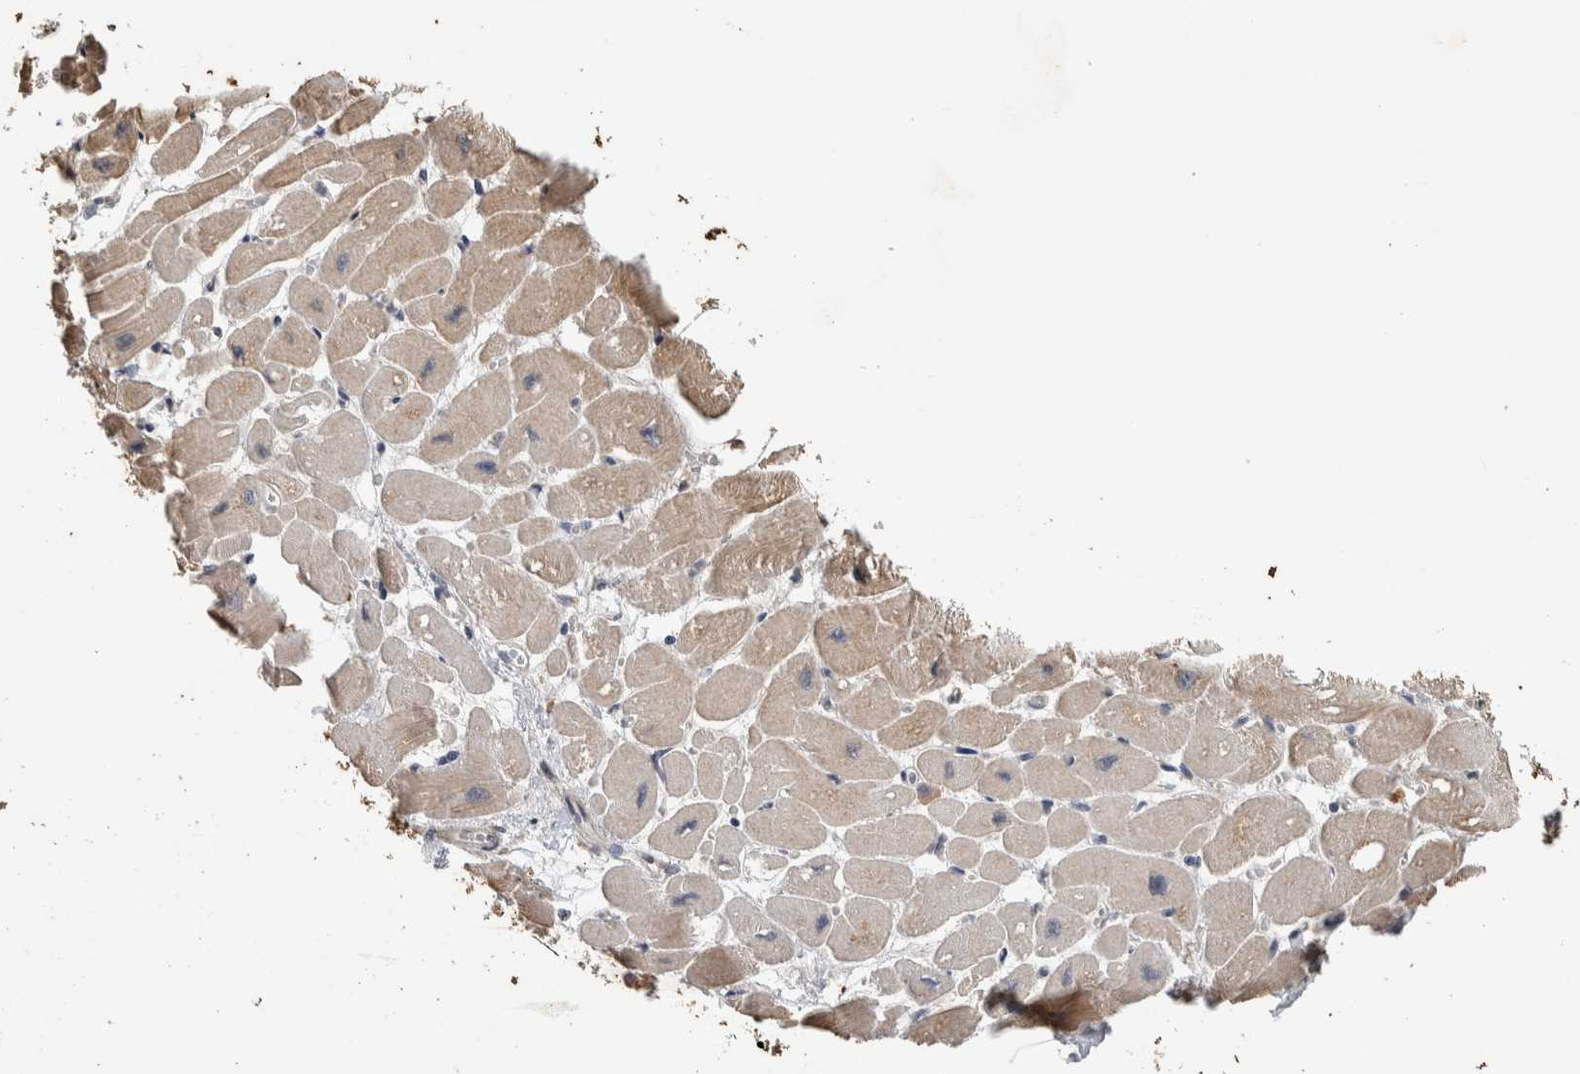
{"staining": {"intensity": "weak", "quantity": ">75%", "location": "cytoplasmic/membranous"}, "tissue": "heart muscle", "cell_type": "Cardiomyocytes", "image_type": "normal", "snomed": [{"axis": "morphology", "description": "Normal tissue, NOS"}, {"axis": "topography", "description": "Heart"}], "caption": "Protein expression analysis of unremarkable heart muscle shows weak cytoplasmic/membranous staining in about >75% of cardiomyocytes.", "gene": "CYSRT1", "patient": {"sex": "female", "age": 54}}